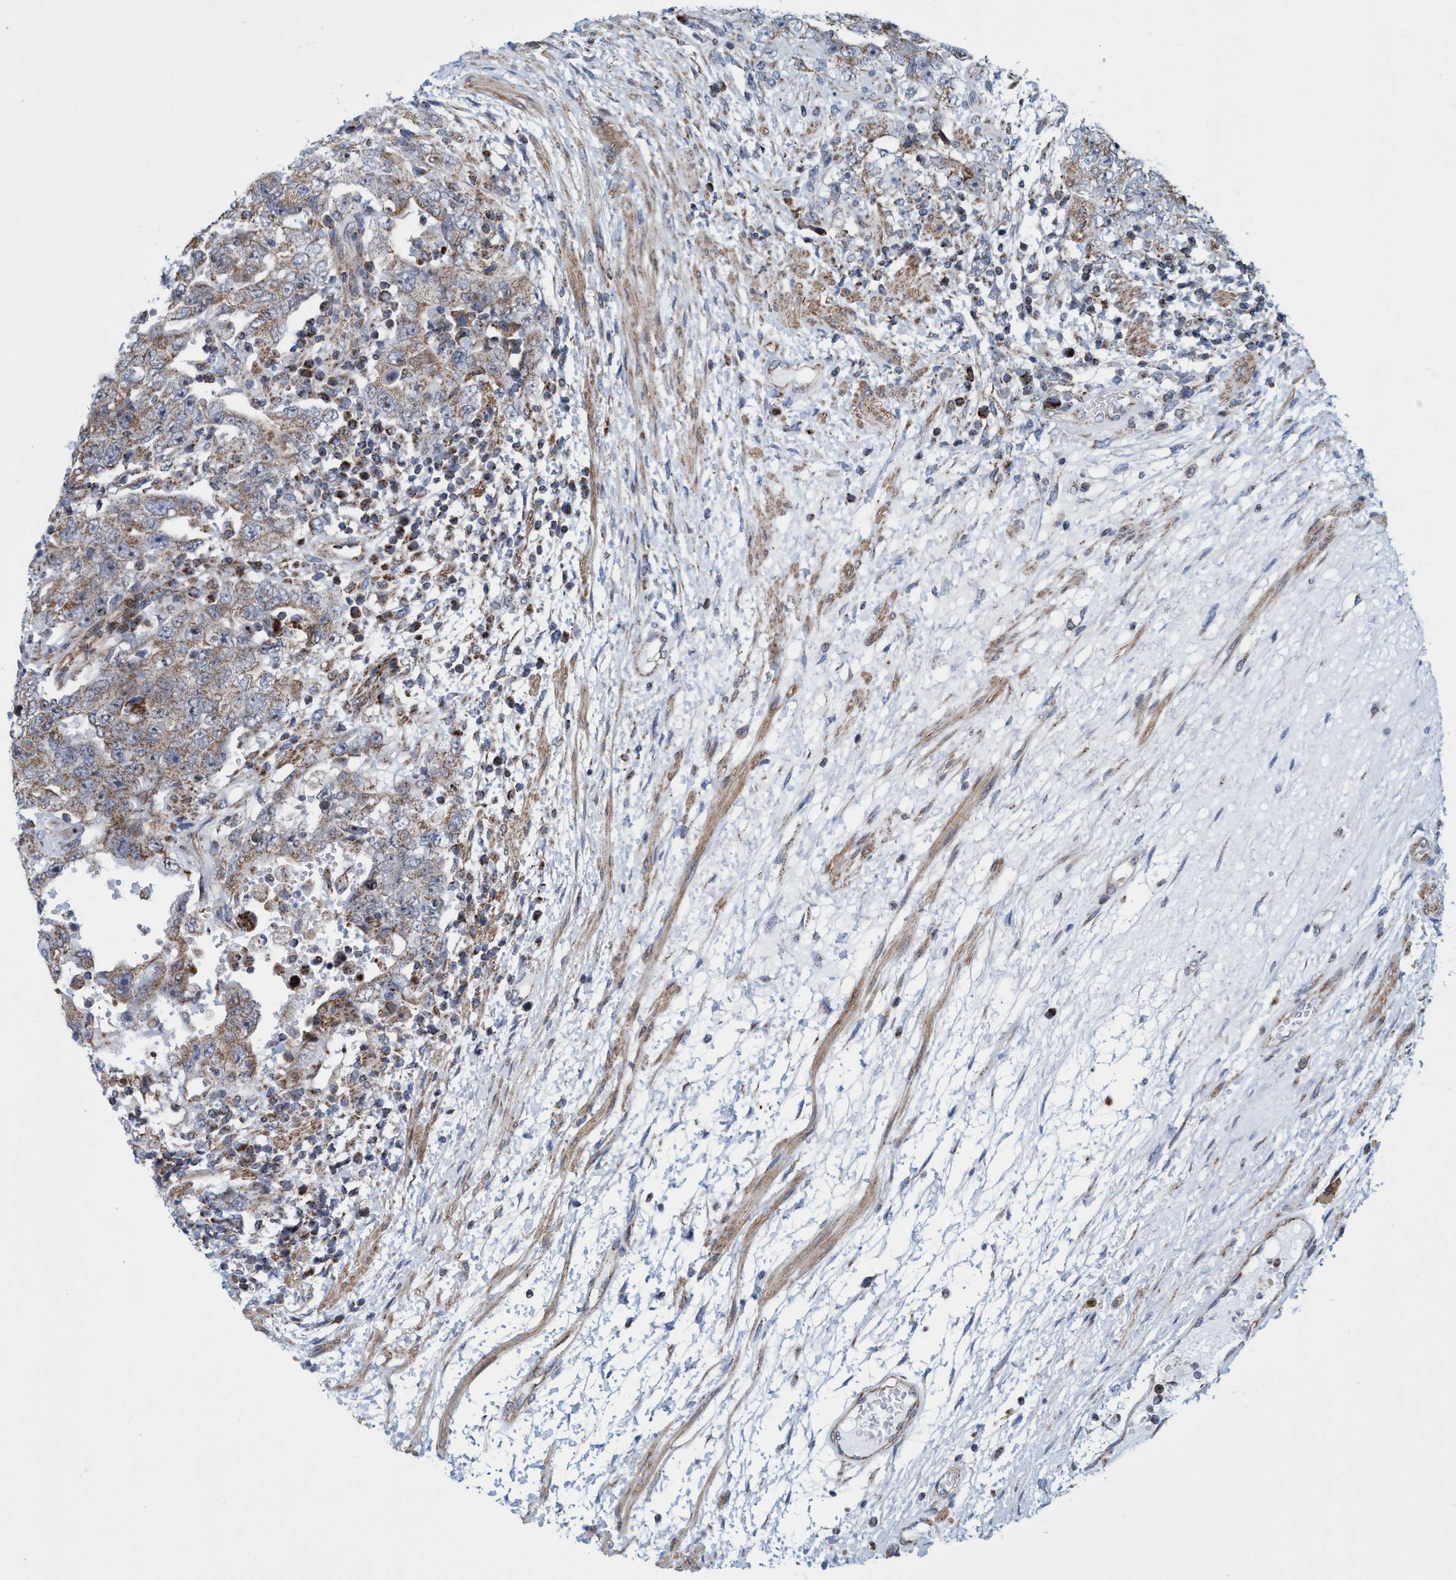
{"staining": {"intensity": "weak", "quantity": ">75%", "location": "cytoplasmic/membranous"}, "tissue": "testis cancer", "cell_type": "Tumor cells", "image_type": "cancer", "snomed": [{"axis": "morphology", "description": "Carcinoma, Embryonal, NOS"}, {"axis": "topography", "description": "Testis"}], "caption": "A brown stain highlights weak cytoplasmic/membranous expression of a protein in testis embryonal carcinoma tumor cells.", "gene": "POLR1F", "patient": {"sex": "male", "age": 26}}